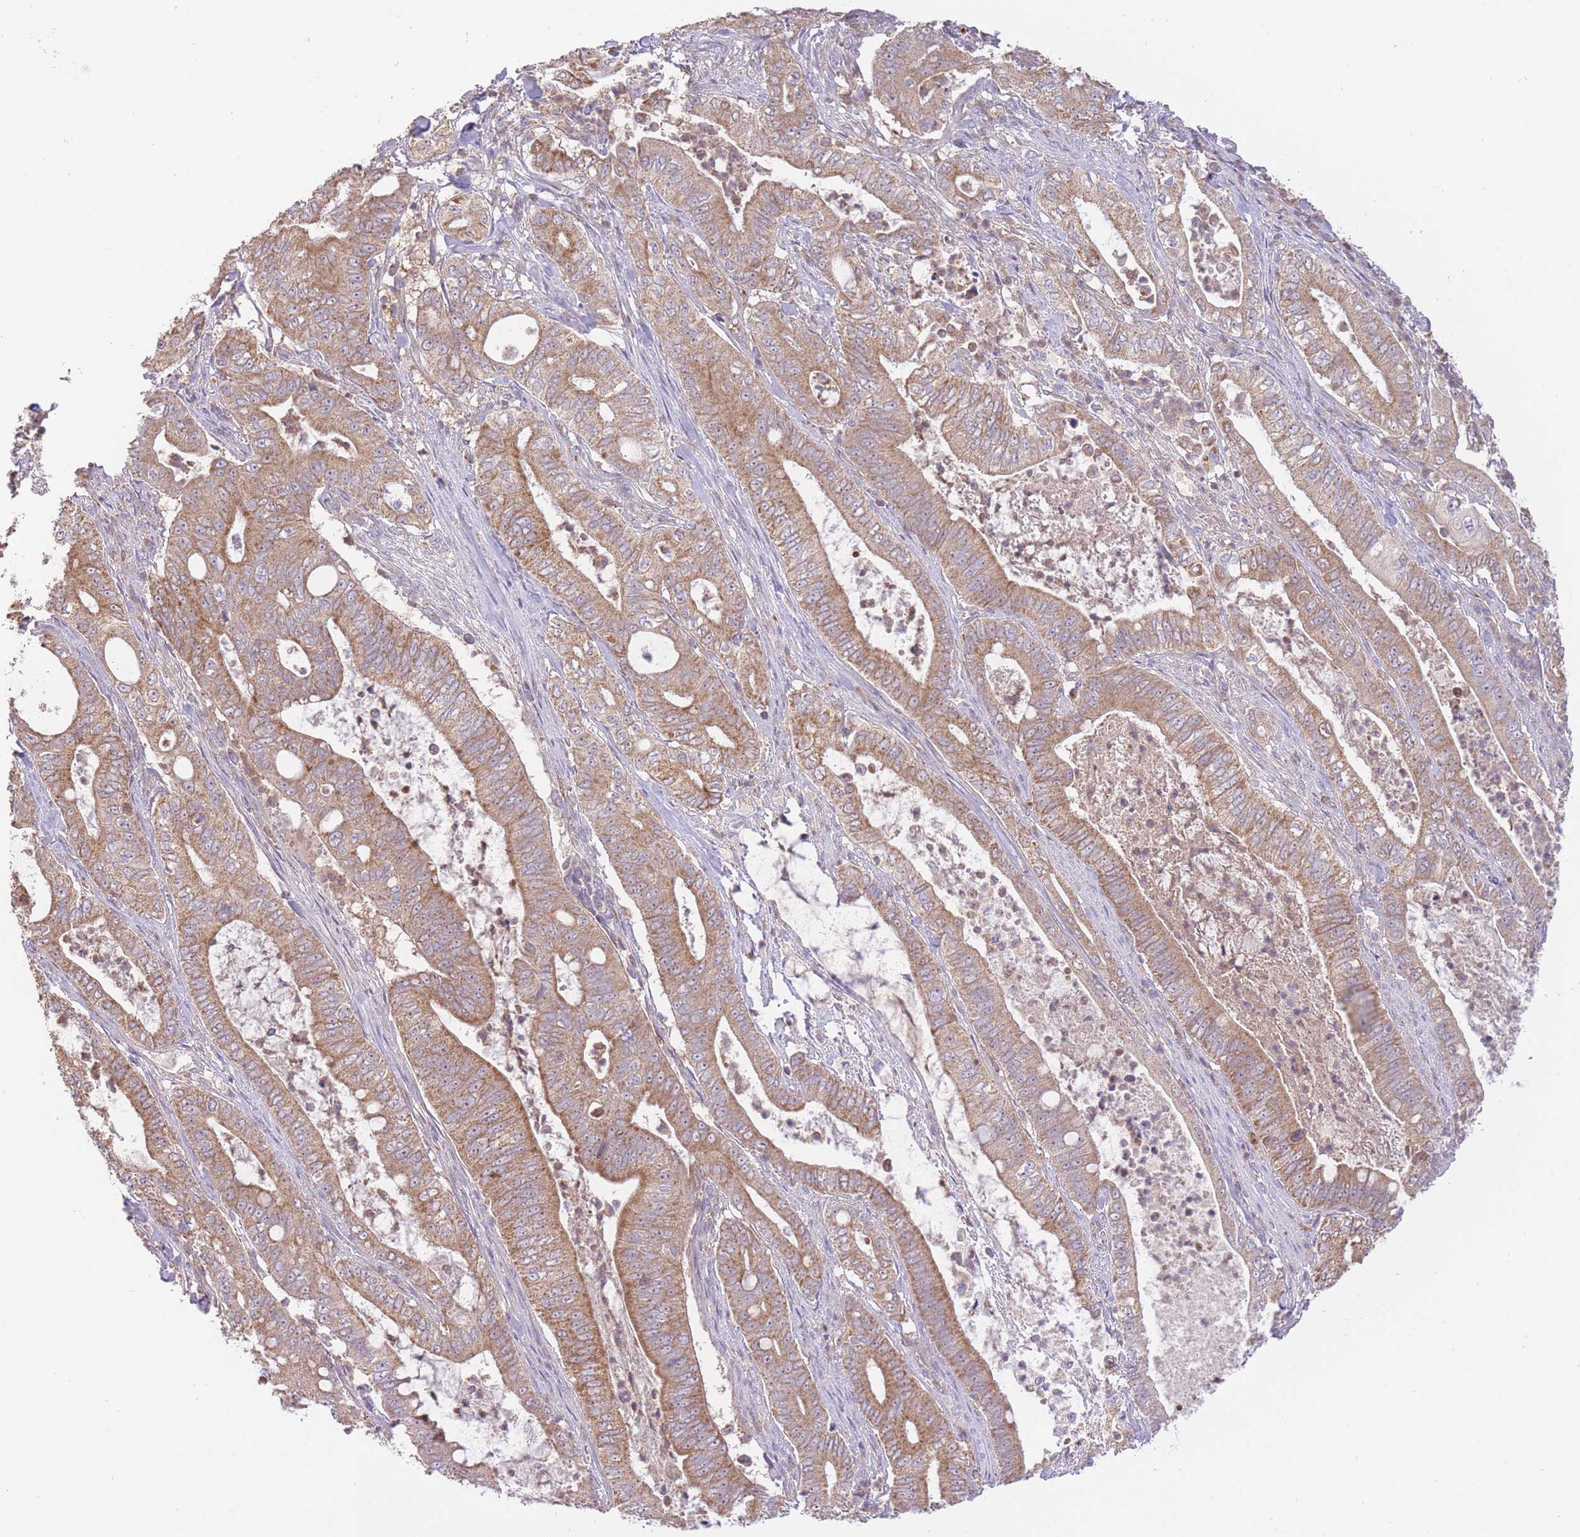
{"staining": {"intensity": "moderate", "quantity": ">75%", "location": "cytoplasmic/membranous"}, "tissue": "pancreatic cancer", "cell_type": "Tumor cells", "image_type": "cancer", "snomed": [{"axis": "morphology", "description": "Adenocarcinoma, NOS"}, {"axis": "topography", "description": "Pancreas"}], "caption": "Pancreatic adenocarcinoma stained with DAB (3,3'-diaminobenzidine) immunohistochemistry (IHC) demonstrates medium levels of moderate cytoplasmic/membranous expression in about >75% of tumor cells. (DAB (3,3'-diaminobenzidine) = brown stain, brightfield microscopy at high magnification).", "gene": "PREP", "patient": {"sex": "male", "age": 71}}